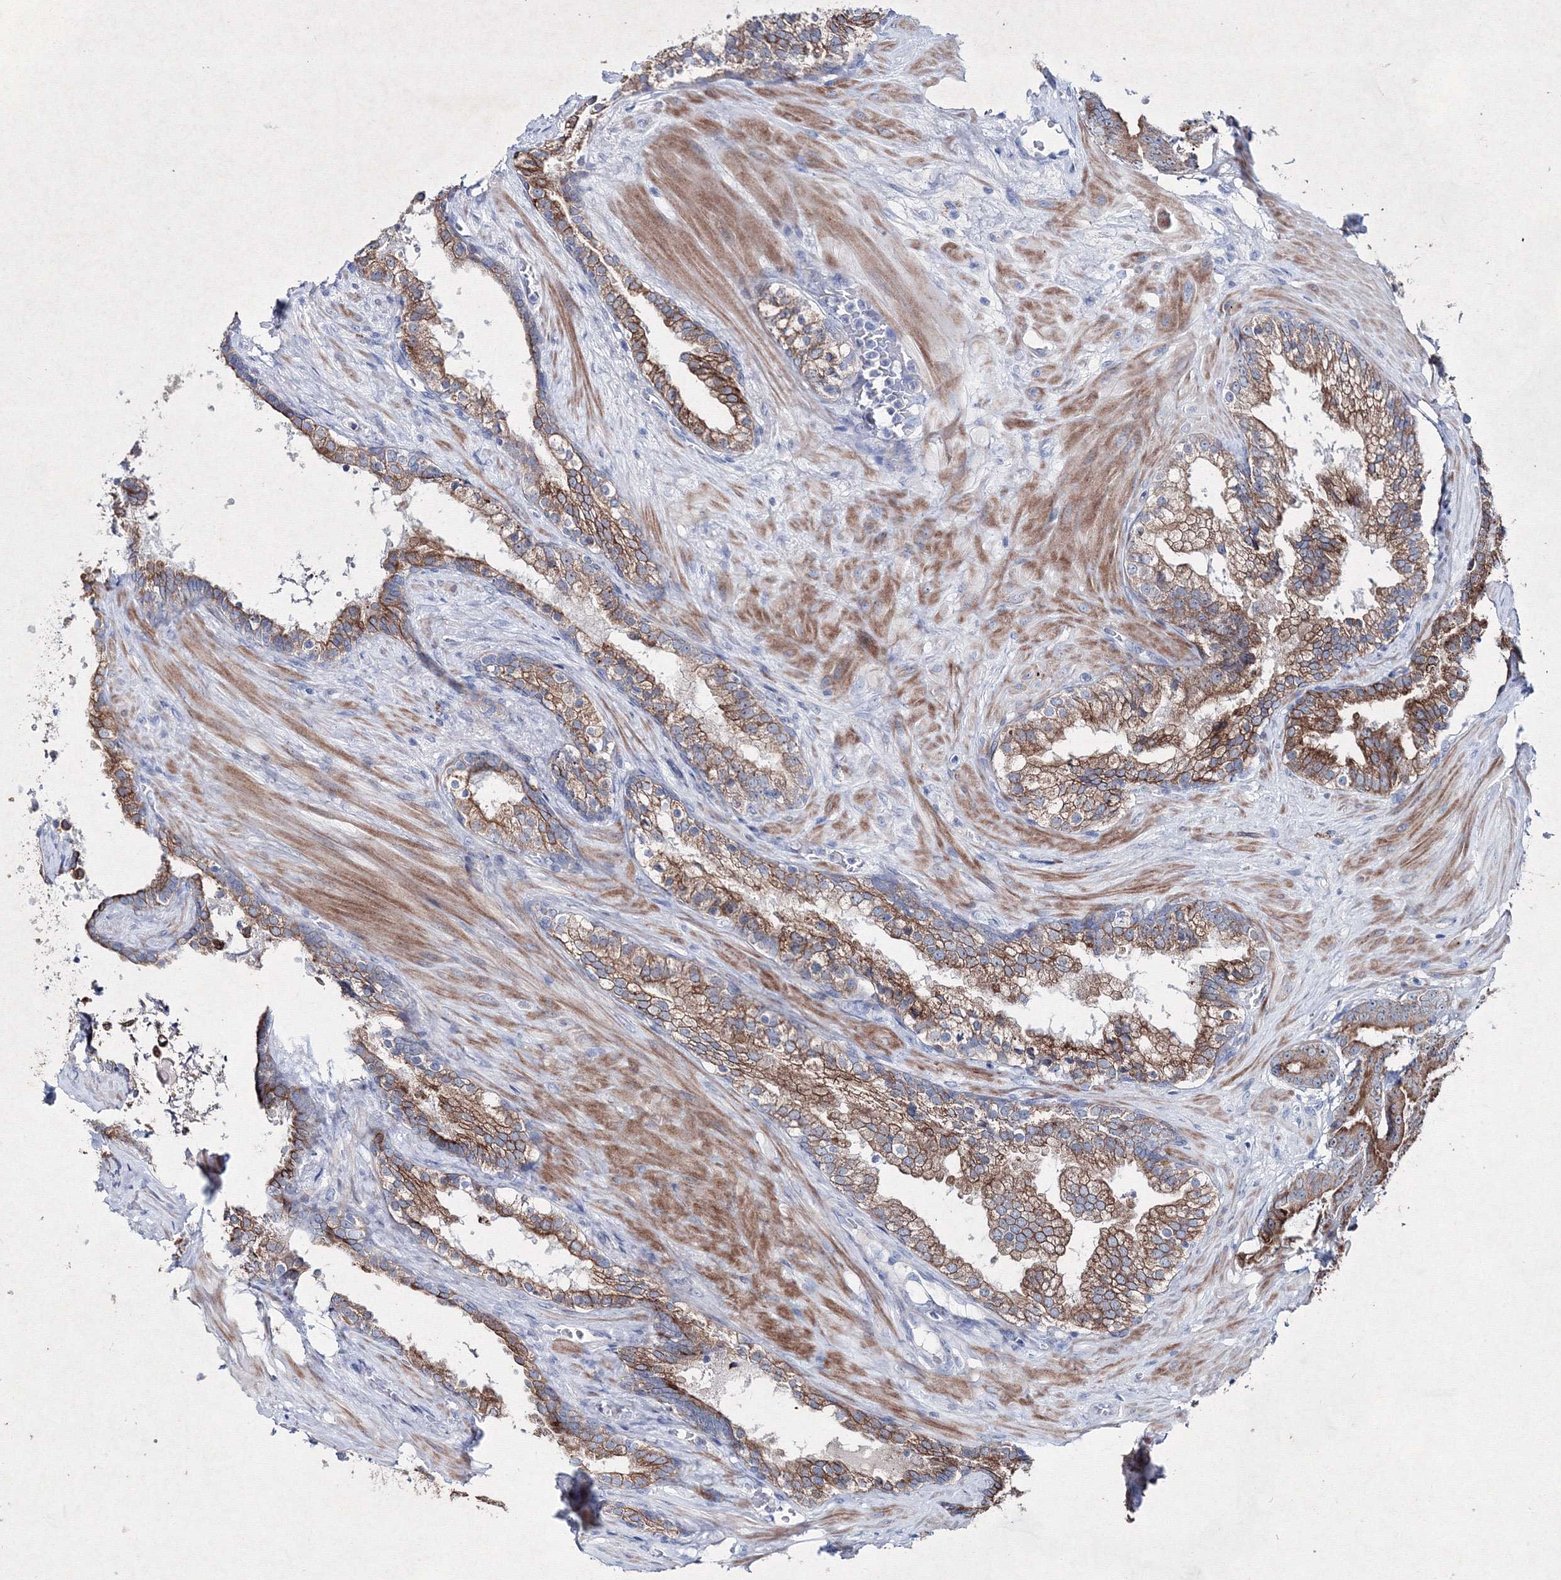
{"staining": {"intensity": "moderate", "quantity": ">75%", "location": "cytoplasmic/membranous"}, "tissue": "prostate cancer", "cell_type": "Tumor cells", "image_type": "cancer", "snomed": [{"axis": "morphology", "description": "Adenocarcinoma, High grade"}, {"axis": "topography", "description": "Prostate"}], "caption": "This photomicrograph displays immunohistochemistry (IHC) staining of high-grade adenocarcinoma (prostate), with medium moderate cytoplasmic/membranous positivity in approximately >75% of tumor cells.", "gene": "SMIM29", "patient": {"sex": "male", "age": 57}}